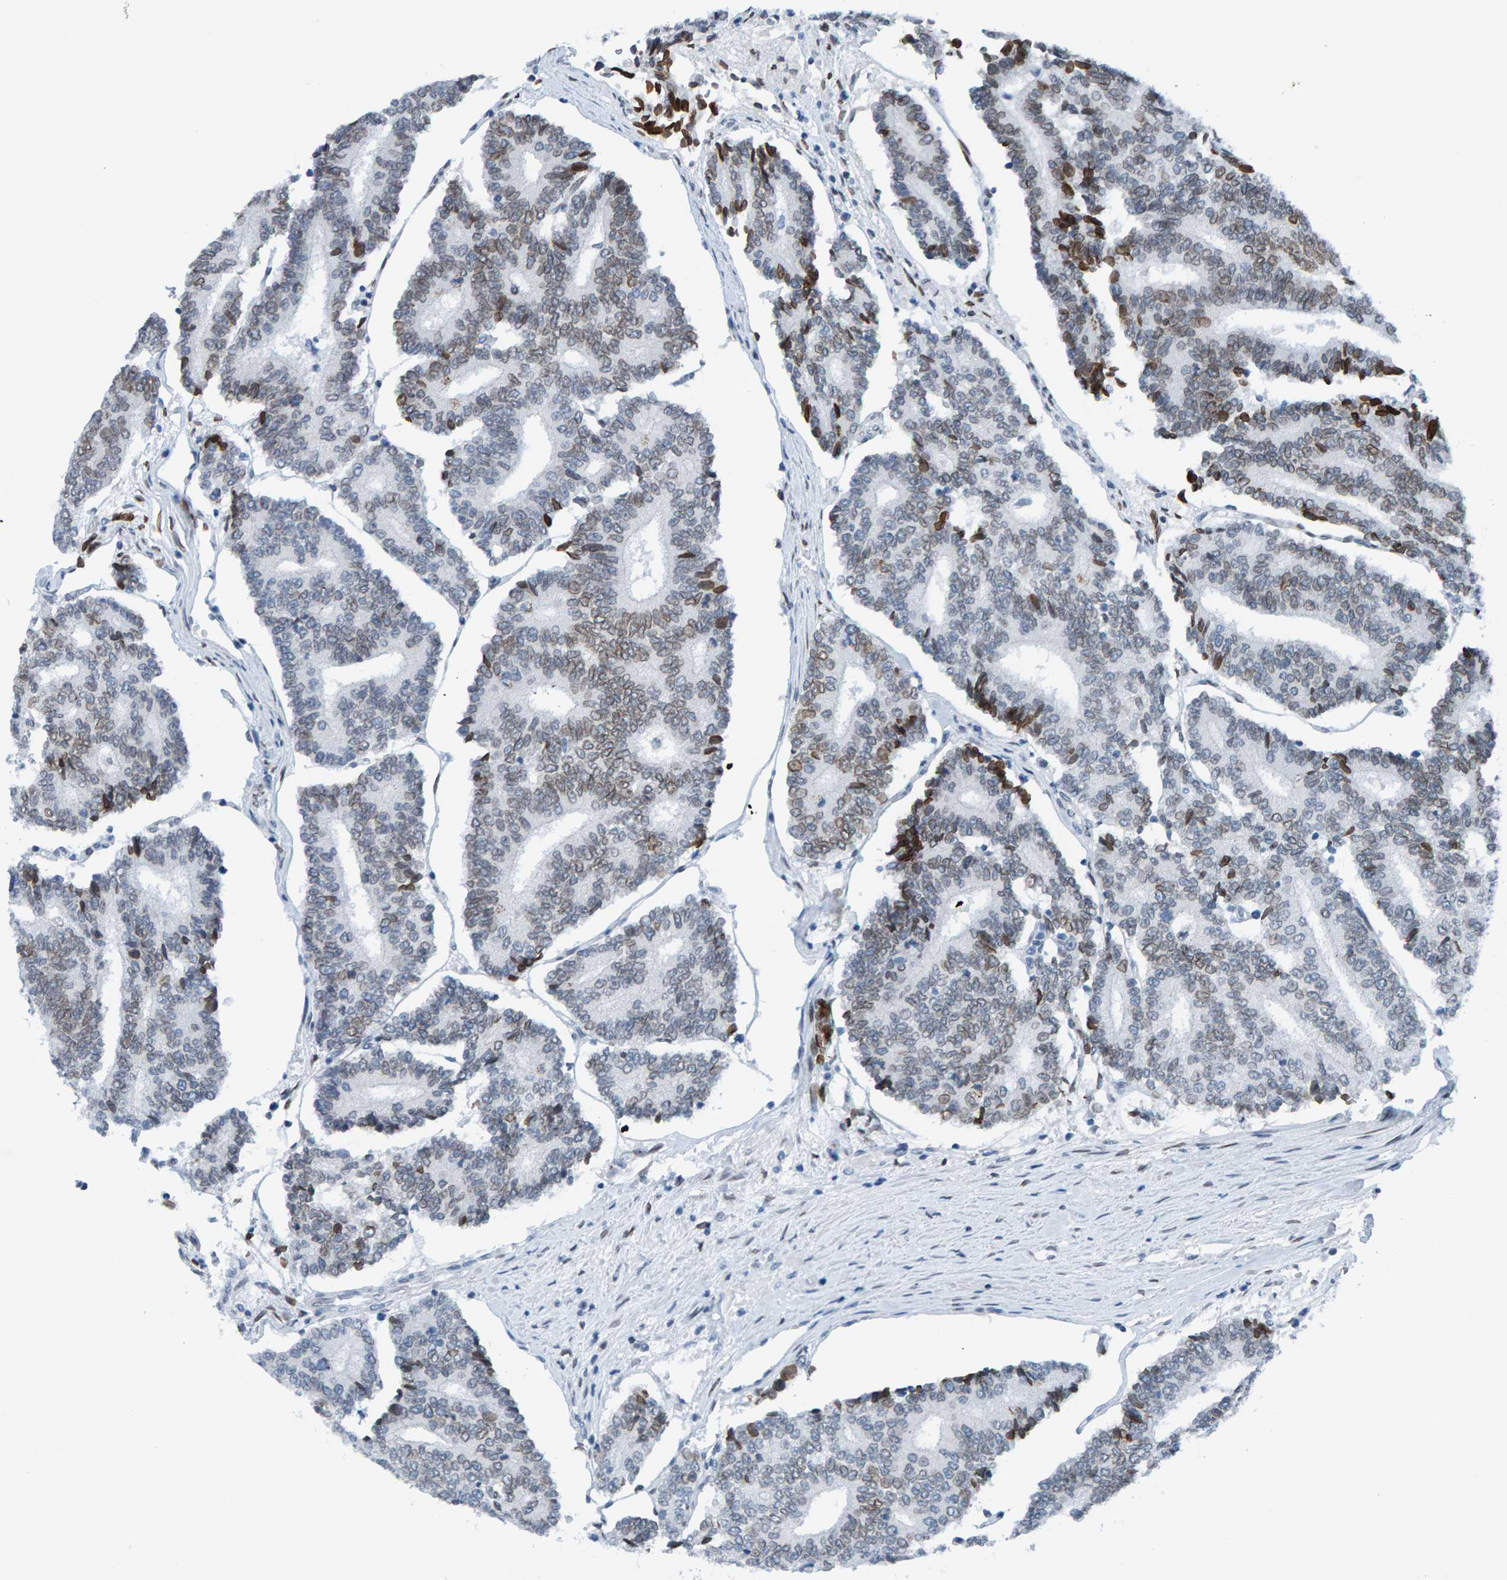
{"staining": {"intensity": "moderate", "quantity": "<25%", "location": "cytoplasmic/membranous,nuclear"}, "tissue": "prostate cancer", "cell_type": "Tumor cells", "image_type": "cancer", "snomed": [{"axis": "morphology", "description": "Normal tissue, NOS"}, {"axis": "morphology", "description": "Adenocarcinoma, High grade"}, {"axis": "topography", "description": "Prostate"}, {"axis": "topography", "description": "Seminal veicle"}], "caption": "Human prostate cancer (adenocarcinoma (high-grade)) stained with a protein marker exhibits moderate staining in tumor cells.", "gene": "LMNB2", "patient": {"sex": "male", "age": 55}}